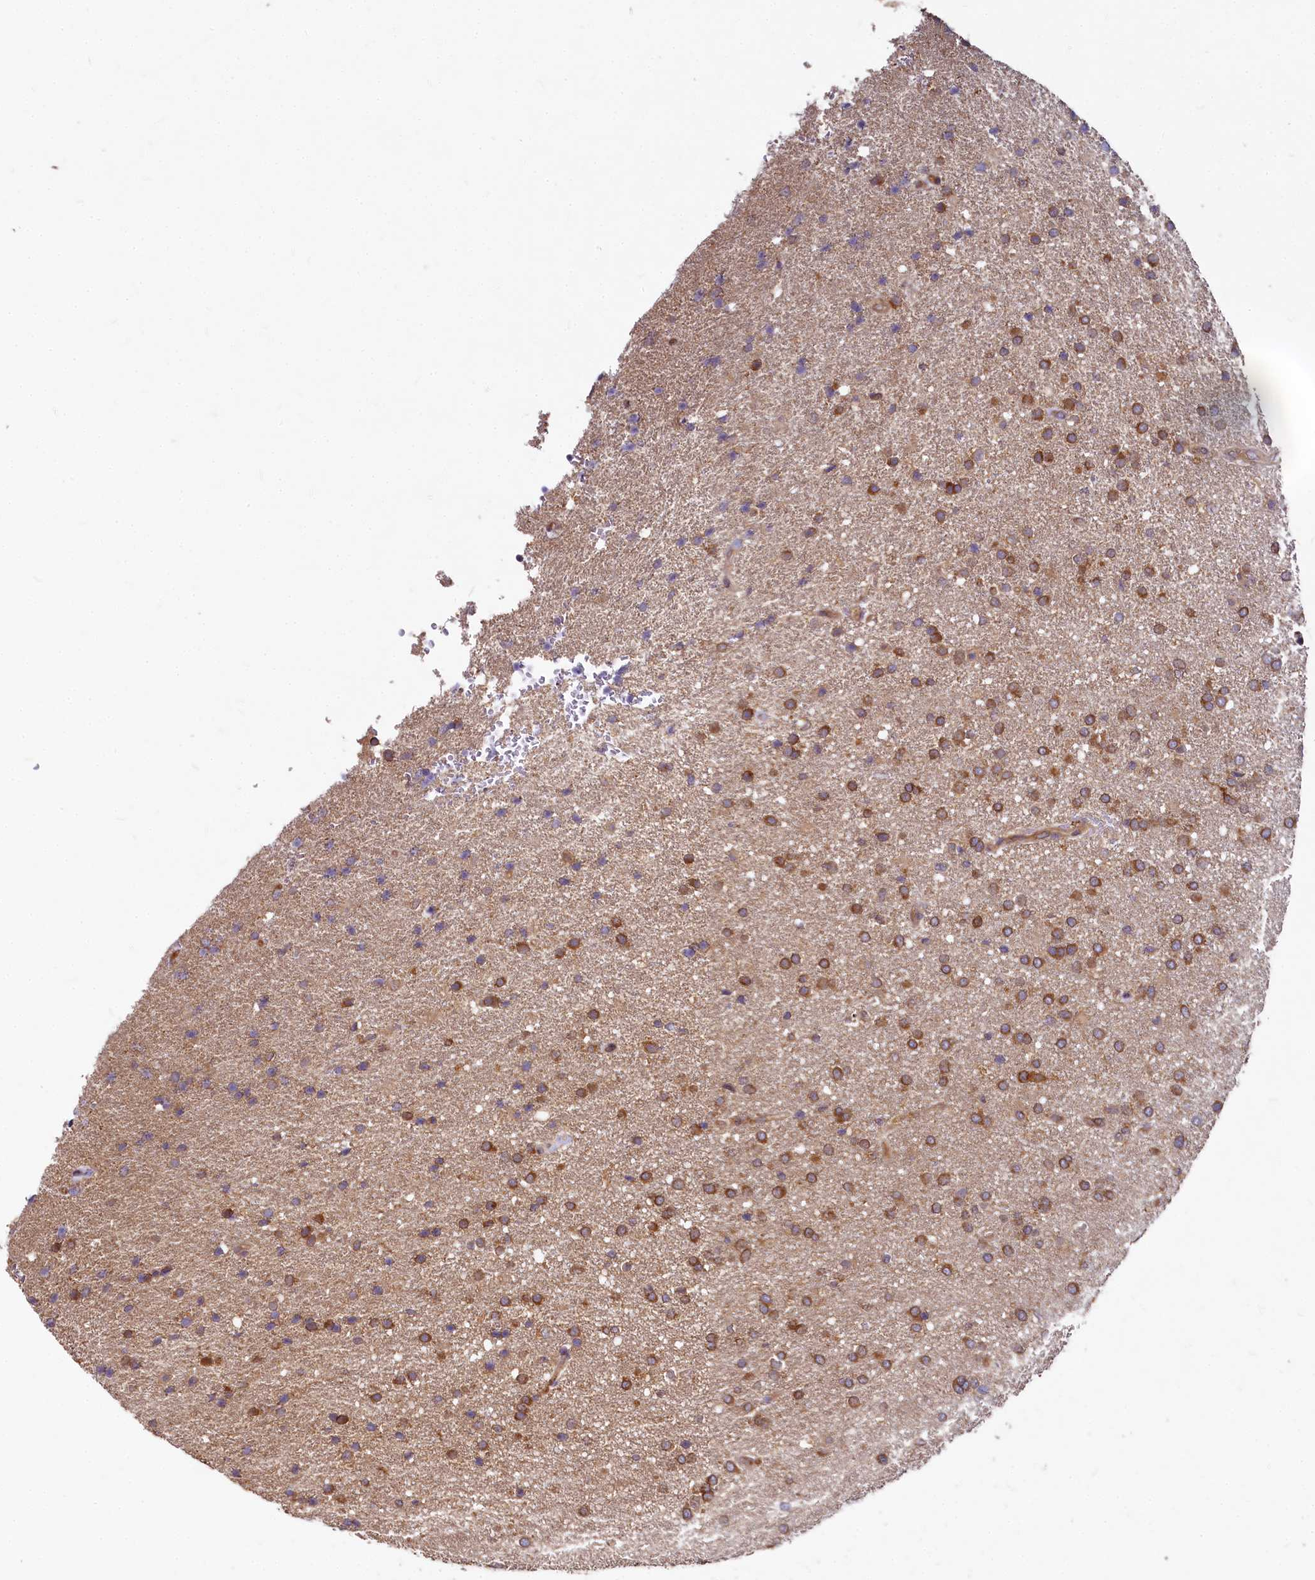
{"staining": {"intensity": "strong", "quantity": ">75%", "location": "cytoplasmic/membranous"}, "tissue": "glioma", "cell_type": "Tumor cells", "image_type": "cancer", "snomed": [{"axis": "morphology", "description": "Glioma, malignant, High grade"}, {"axis": "topography", "description": "Brain"}], "caption": "Strong cytoplasmic/membranous staining is seen in about >75% of tumor cells in malignant glioma (high-grade).", "gene": "EIF2B2", "patient": {"sex": "male", "age": 72}}